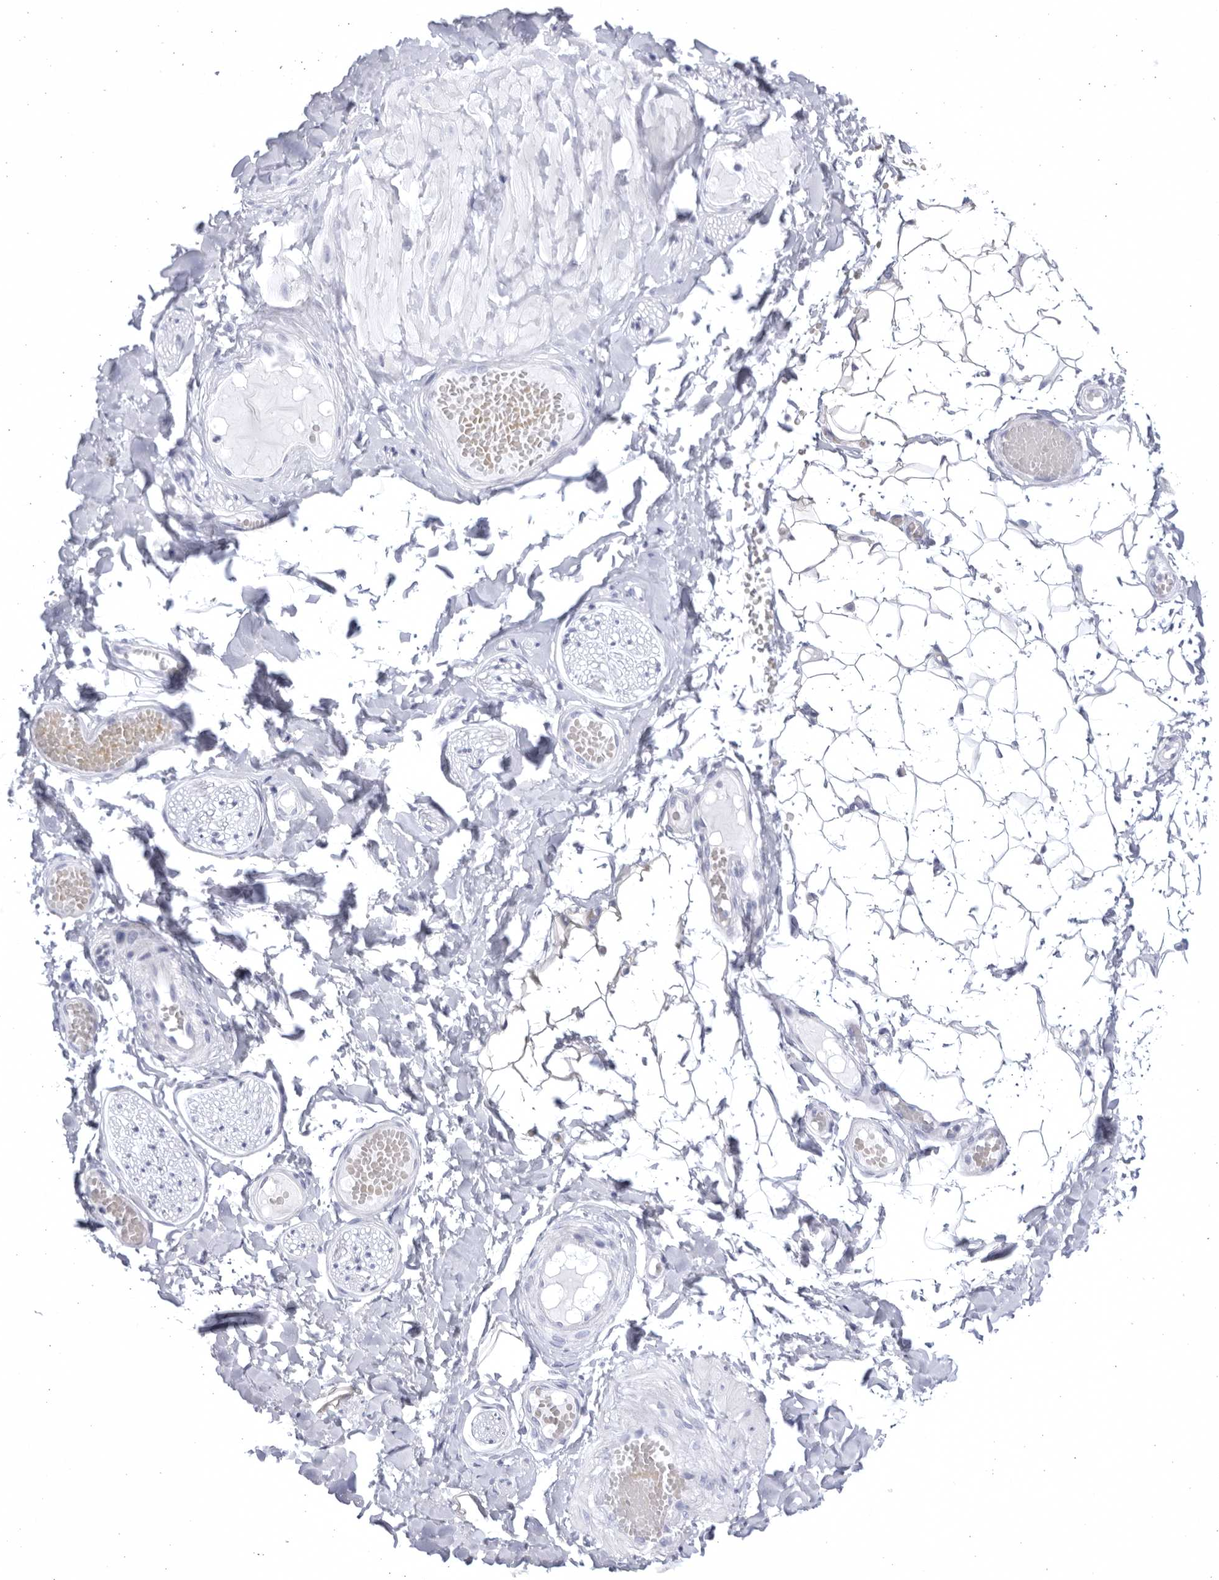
{"staining": {"intensity": "negative", "quantity": "none", "location": "none"}, "tissue": "adipose tissue", "cell_type": "Adipocytes", "image_type": "normal", "snomed": [{"axis": "morphology", "description": "Normal tissue, NOS"}, {"axis": "topography", "description": "Adipose tissue"}, {"axis": "topography", "description": "Vascular tissue"}, {"axis": "topography", "description": "Peripheral nerve tissue"}], "caption": "Immunohistochemical staining of benign adipose tissue displays no significant staining in adipocytes. (Brightfield microscopy of DAB (3,3'-diaminobenzidine) immunohistochemistry (IHC) at high magnification).", "gene": "CCDC181", "patient": {"sex": "male", "age": 25}}